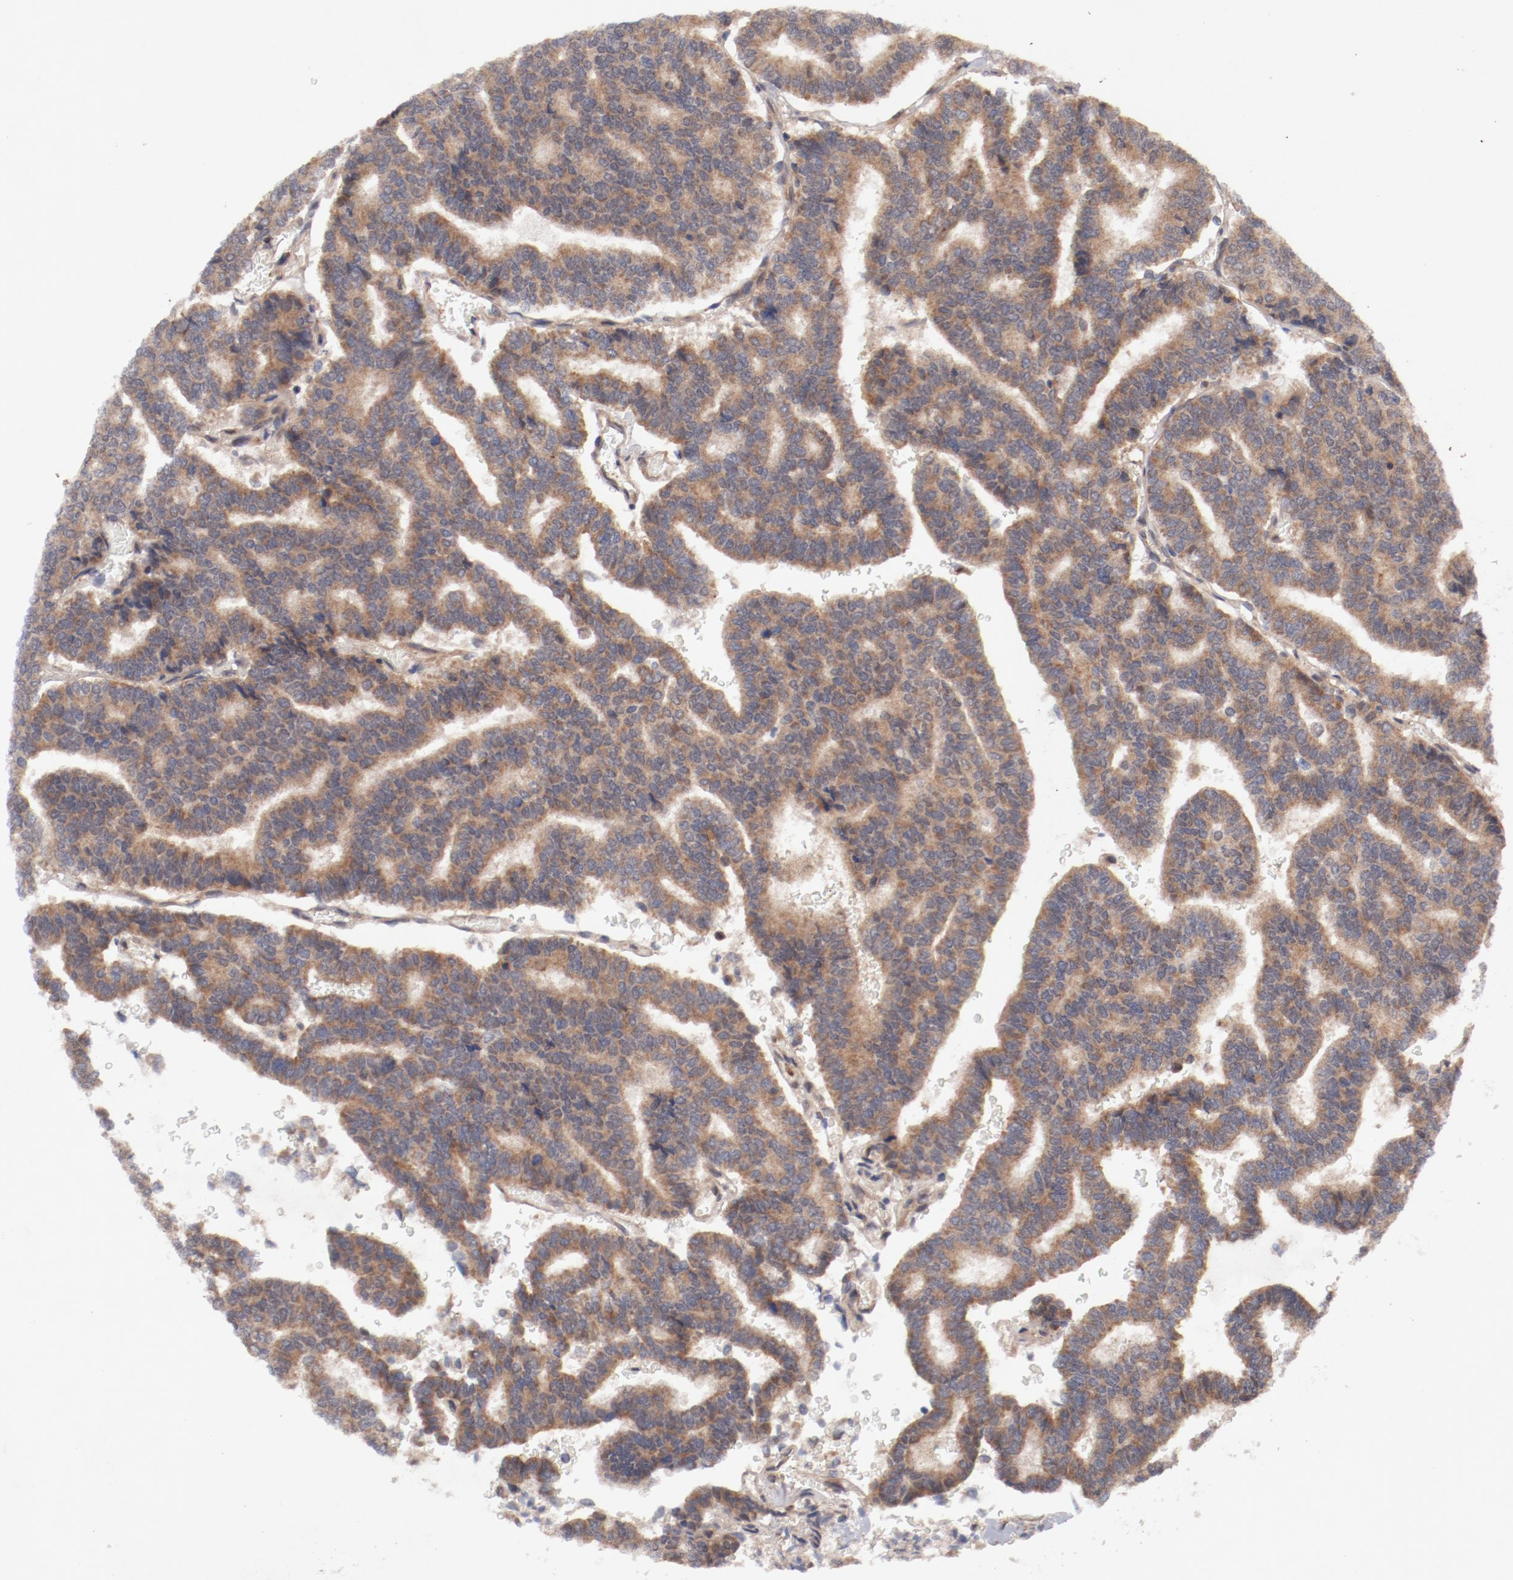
{"staining": {"intensity": "moderate", "quantity": ">75%", "location": "cytoplasmic/membranous"}, "tissue": "thyroid cancer", "cell_type": "Tumor cells", "image_type": "cancer", "snomed": [{"axis": "morphology", "description": "Papillary adenocarcinoma, NOS"}, {"axis": "topography", "description": "Thyroid gland"}], "caption": "Human thyroid cancer stained for a protein (brown) shows moderate cytoplasmic/membranous positive positivity in approximately >75% of tumor cells.", "gene": "GUF1", "patient": {"sex": "female", "age": 35}}